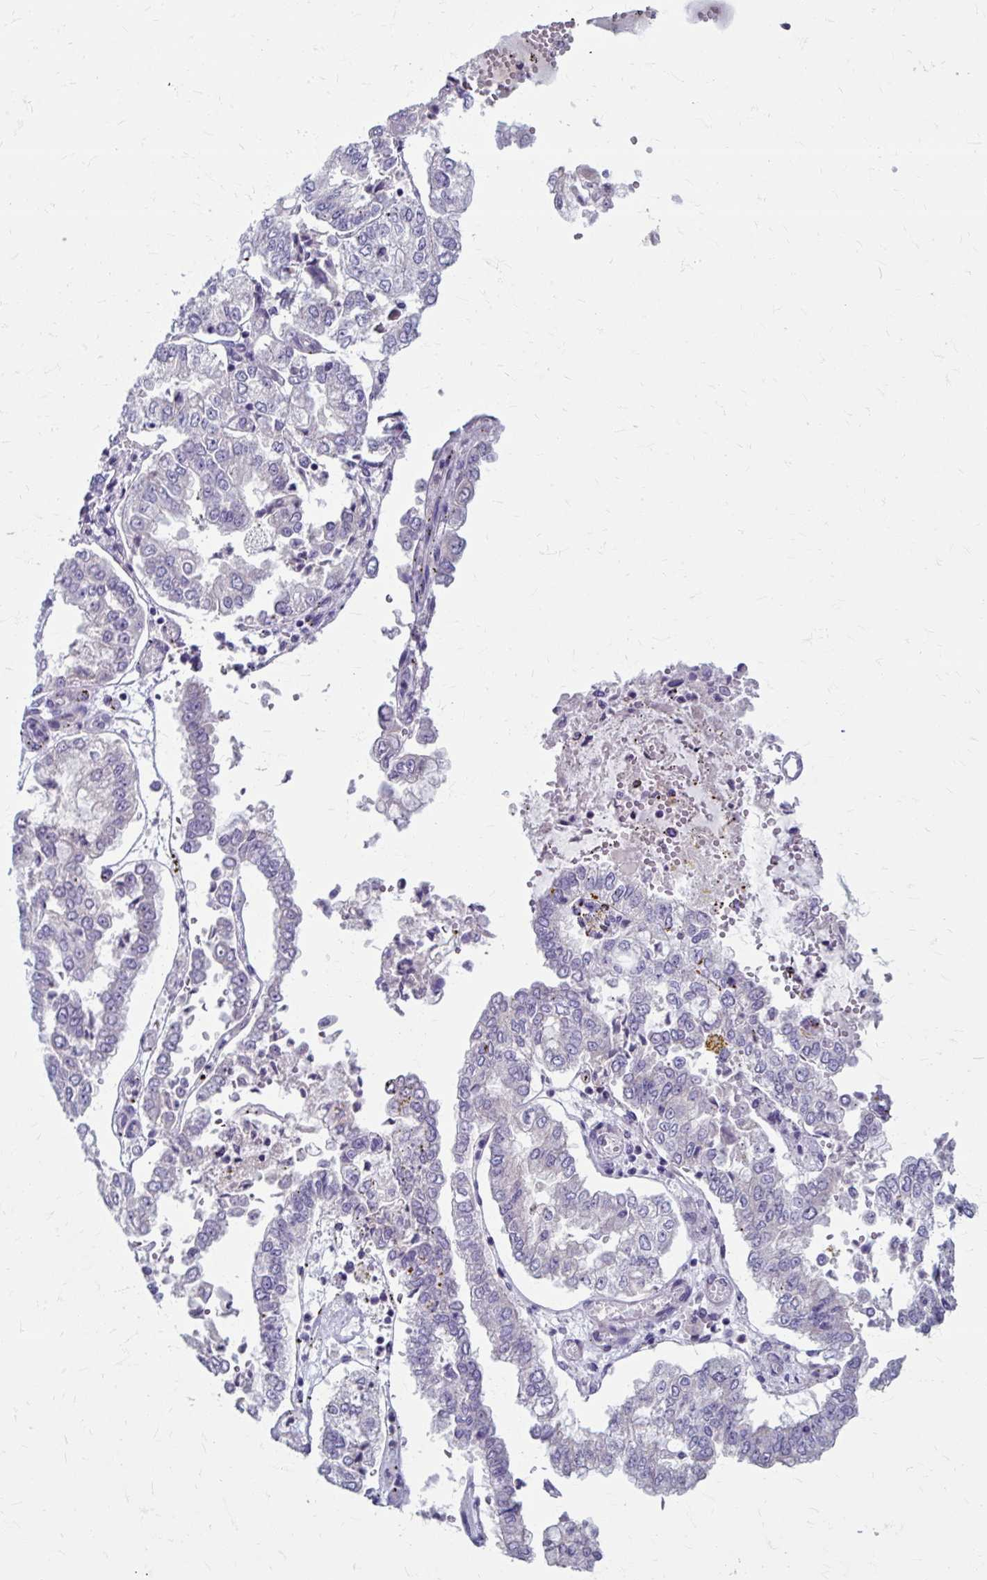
{"staining": {"intensity": "negative", "quantity": "none", "location": "none"}, "tissue": "stomach cancer", "cell_type": "Tumor cells", "image_type": "cancer", "snomed": [{"axis": "morphology", "description": "Adenocarcinoma, NOS"}, {"axis": "topography", "description": "Stomach"}], "caption": "This is an IHC micrograph of adenocarcinoma (stomach). There is no staining in tumor cells.", "gene": "ZNF555", "patient": {"sex": "male", "age": 76}}